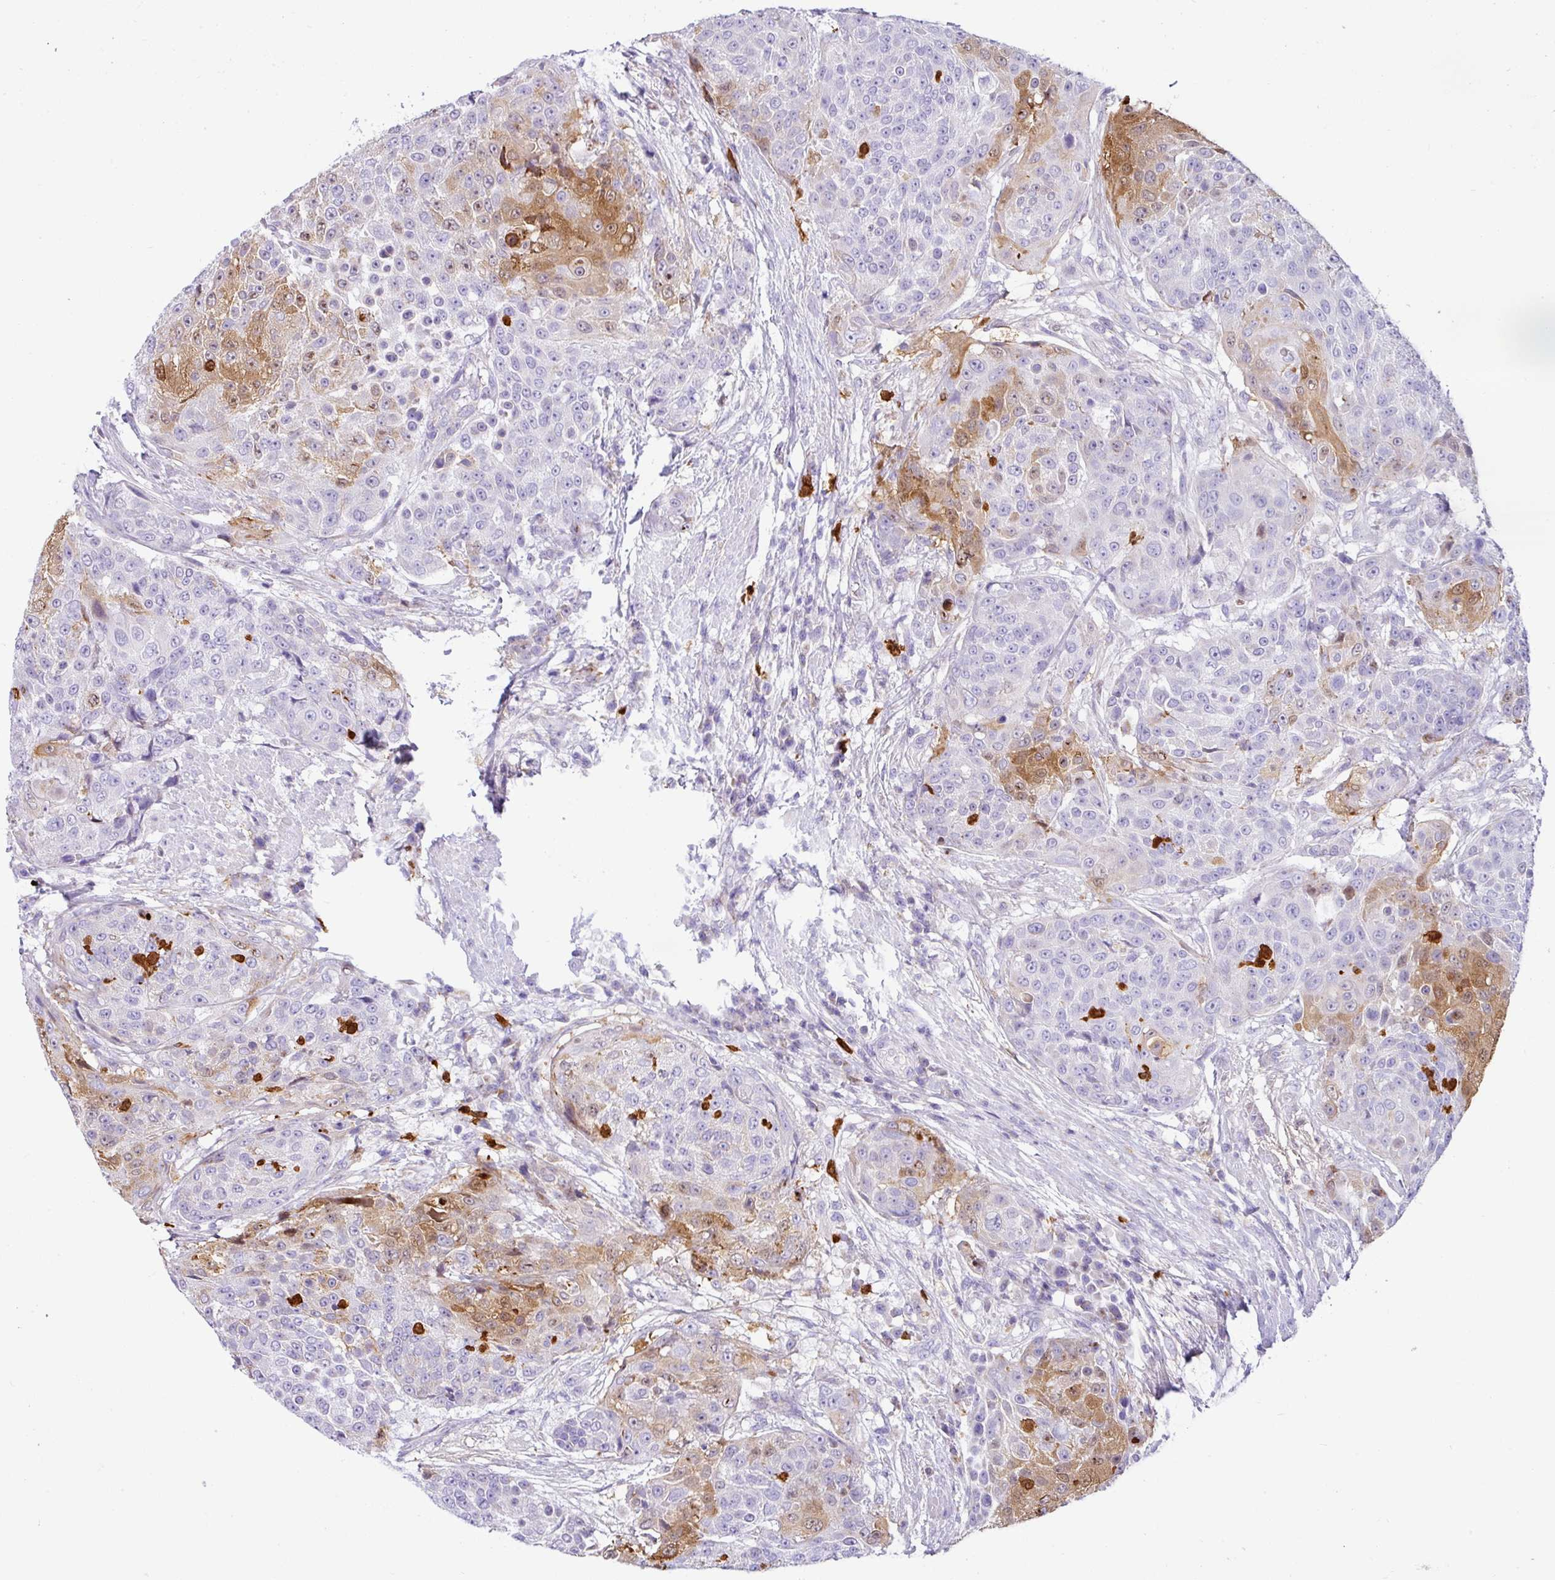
{"staining": {"intensity": "moderate", "quantity": "<25%", "location": "cytoplasmic/membranous,nuclear"}, "tissue": "urothelial cancer", "cell_type": "Tumor cells", "image_type": "cancer", "snomed": [{"axis": "morphology", "description": "Urothelial carcinoma, High grade"}, {"axis": "topography", "description": "Urinary bladder"}], "caption": "Immunohistochemistry (IHC) image of neoplastic tissue: urothelial cancer stained using IHC shows low levels of moderate protein expression localized specifically in the cytoplasmic/membranous and nuclear of tumor cells, appearing as a cytoplasmic/membranous and nuclear brown color.", "gene": "SH2D3C", "patient": {"sex": "female", "age": 63}}